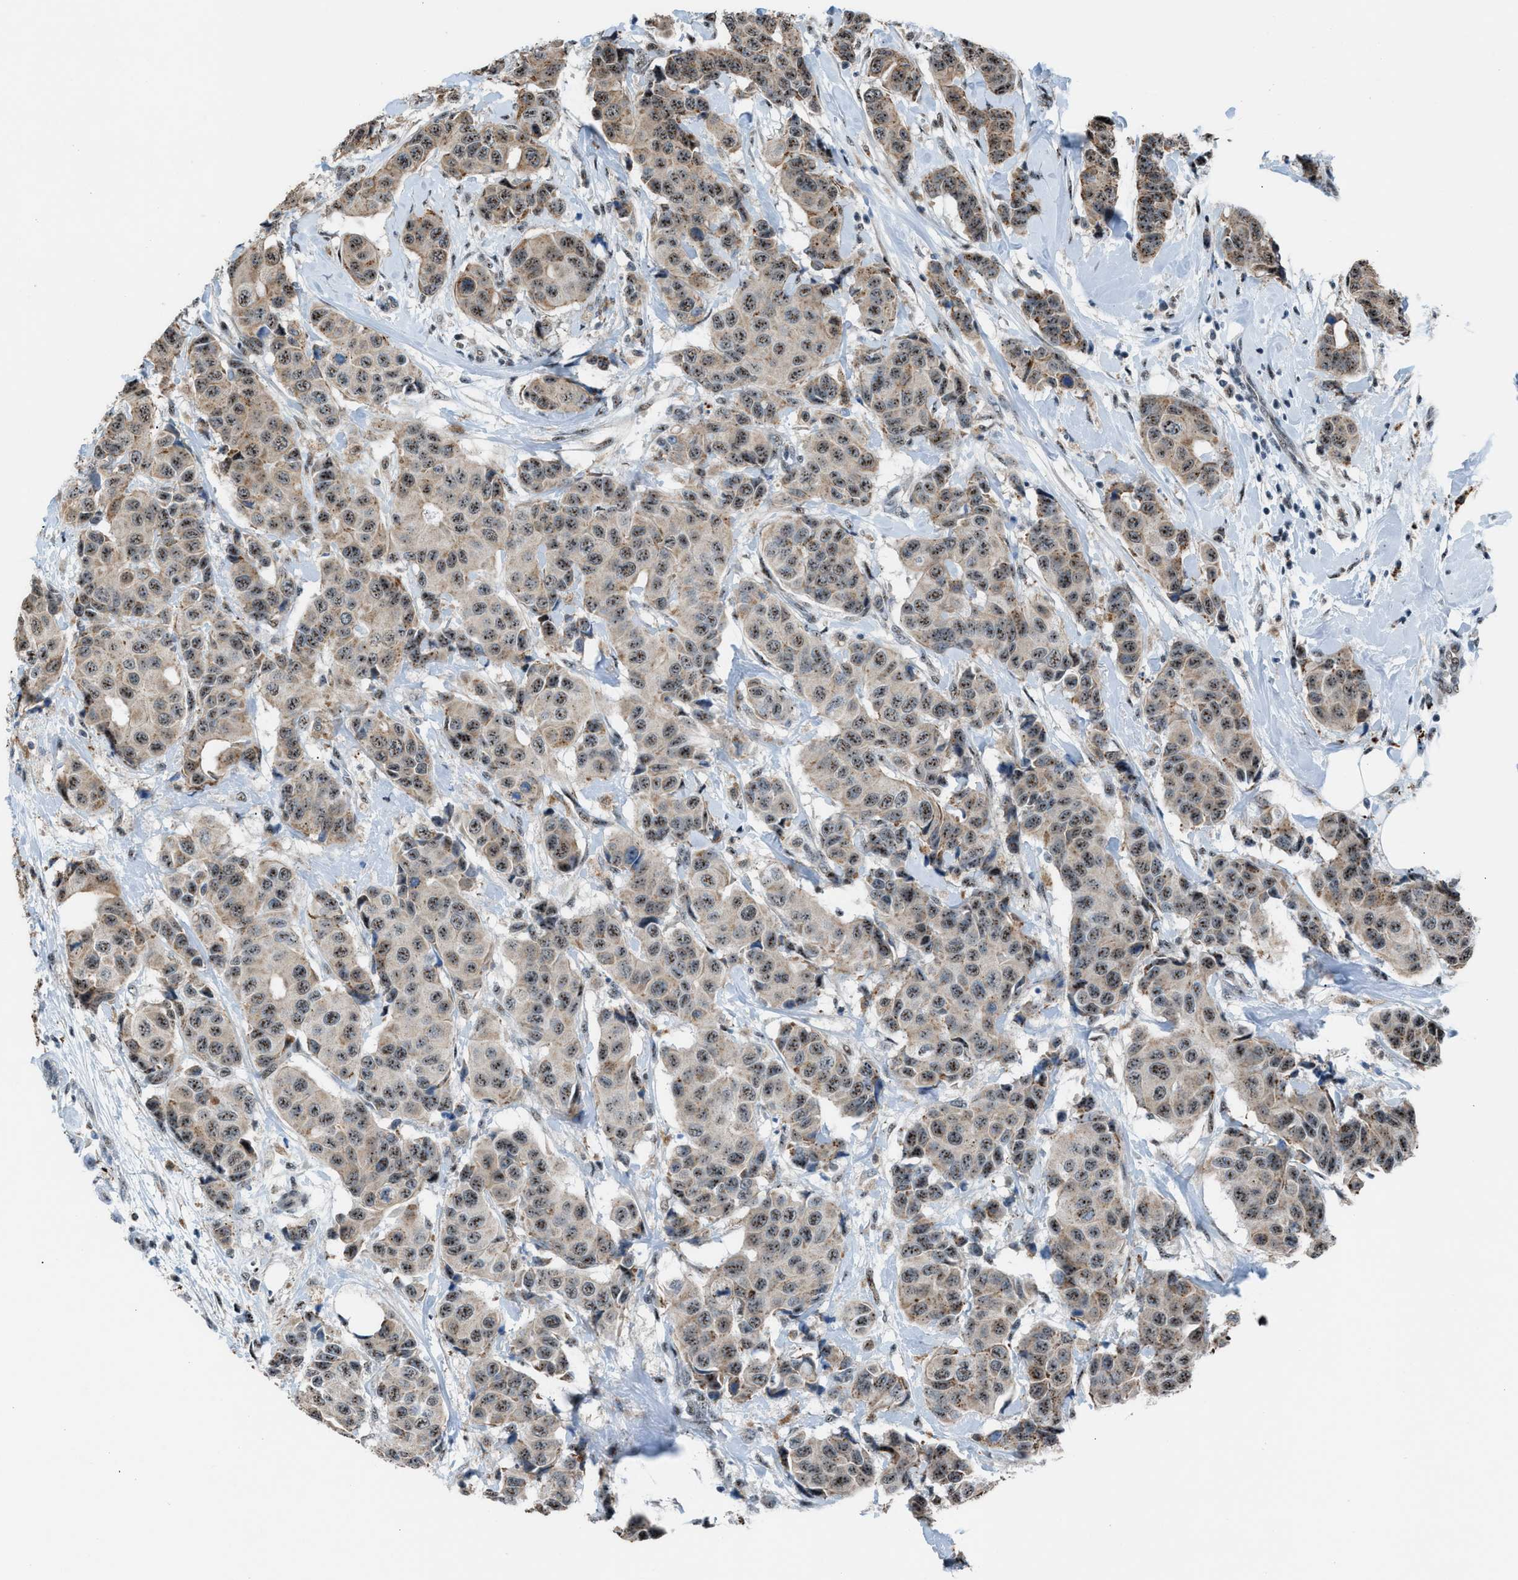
{"staining": {"intensity": "weak", "quantity": ">75%", "location": "cytoplasmic/membranous,nuclear"}, "tissue": "breast cancer", "cell_type": "Tumor cells", "image_type": "cancer", "snomed": [{"axis": "morphology", "description": "Normal tissue, NOS"}, {"axis": "morphology", "description": "Duct carcinoma"}, {"axis": "topography", "description": "Breast"}], "caption": "A low amount of weak cytoplasmic/membranous and nuclear positivity is appreciated in approximately >75% of tumor cells in intraductal carcinoma (breast) tissue.", "gene": "CENPP", "patient": {"sex": "female", "age": 39}}